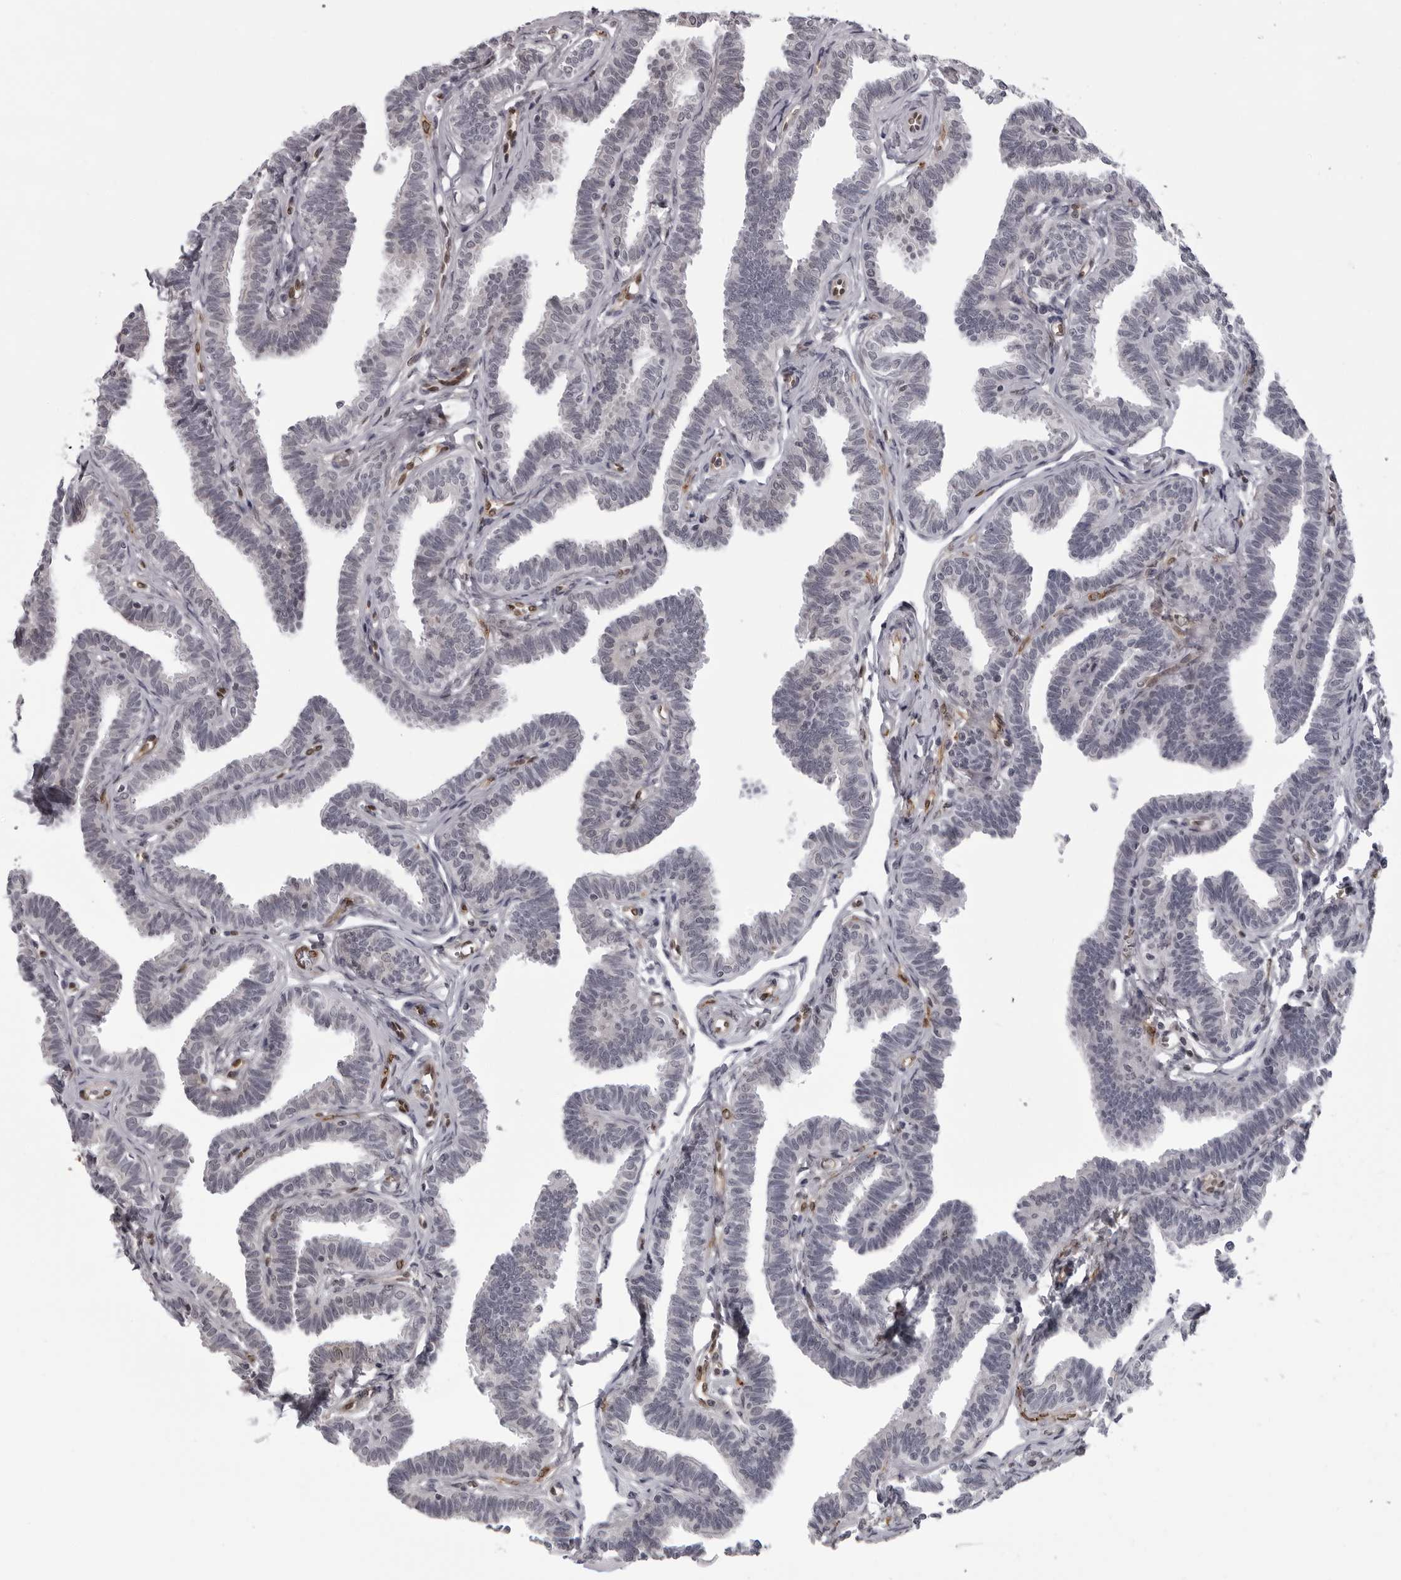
{"staining": {"intensity": "negative", "quantity": "none", "location": "none"}, "tissue": "fallopian tube", "cell_type": "Glandular cells", "image_type": "normal", "snomed": [{"axis": "morphology", "description": "Normal tissue, NOS"}, {"axis": "topography", "description": "Fallopian tube"}, {"axis": "topography", "description": "Ovary"}], "caption": "Glandular cells show no significant staining in normal fallopian tube. The staining is performed using DAB (3,3'-diaminobenzidine) brown chromogen with nuclei counter-stained in using hematoxylin.", "gene": "MAPK12", "patient": {"sex": "female", "age": 23}}